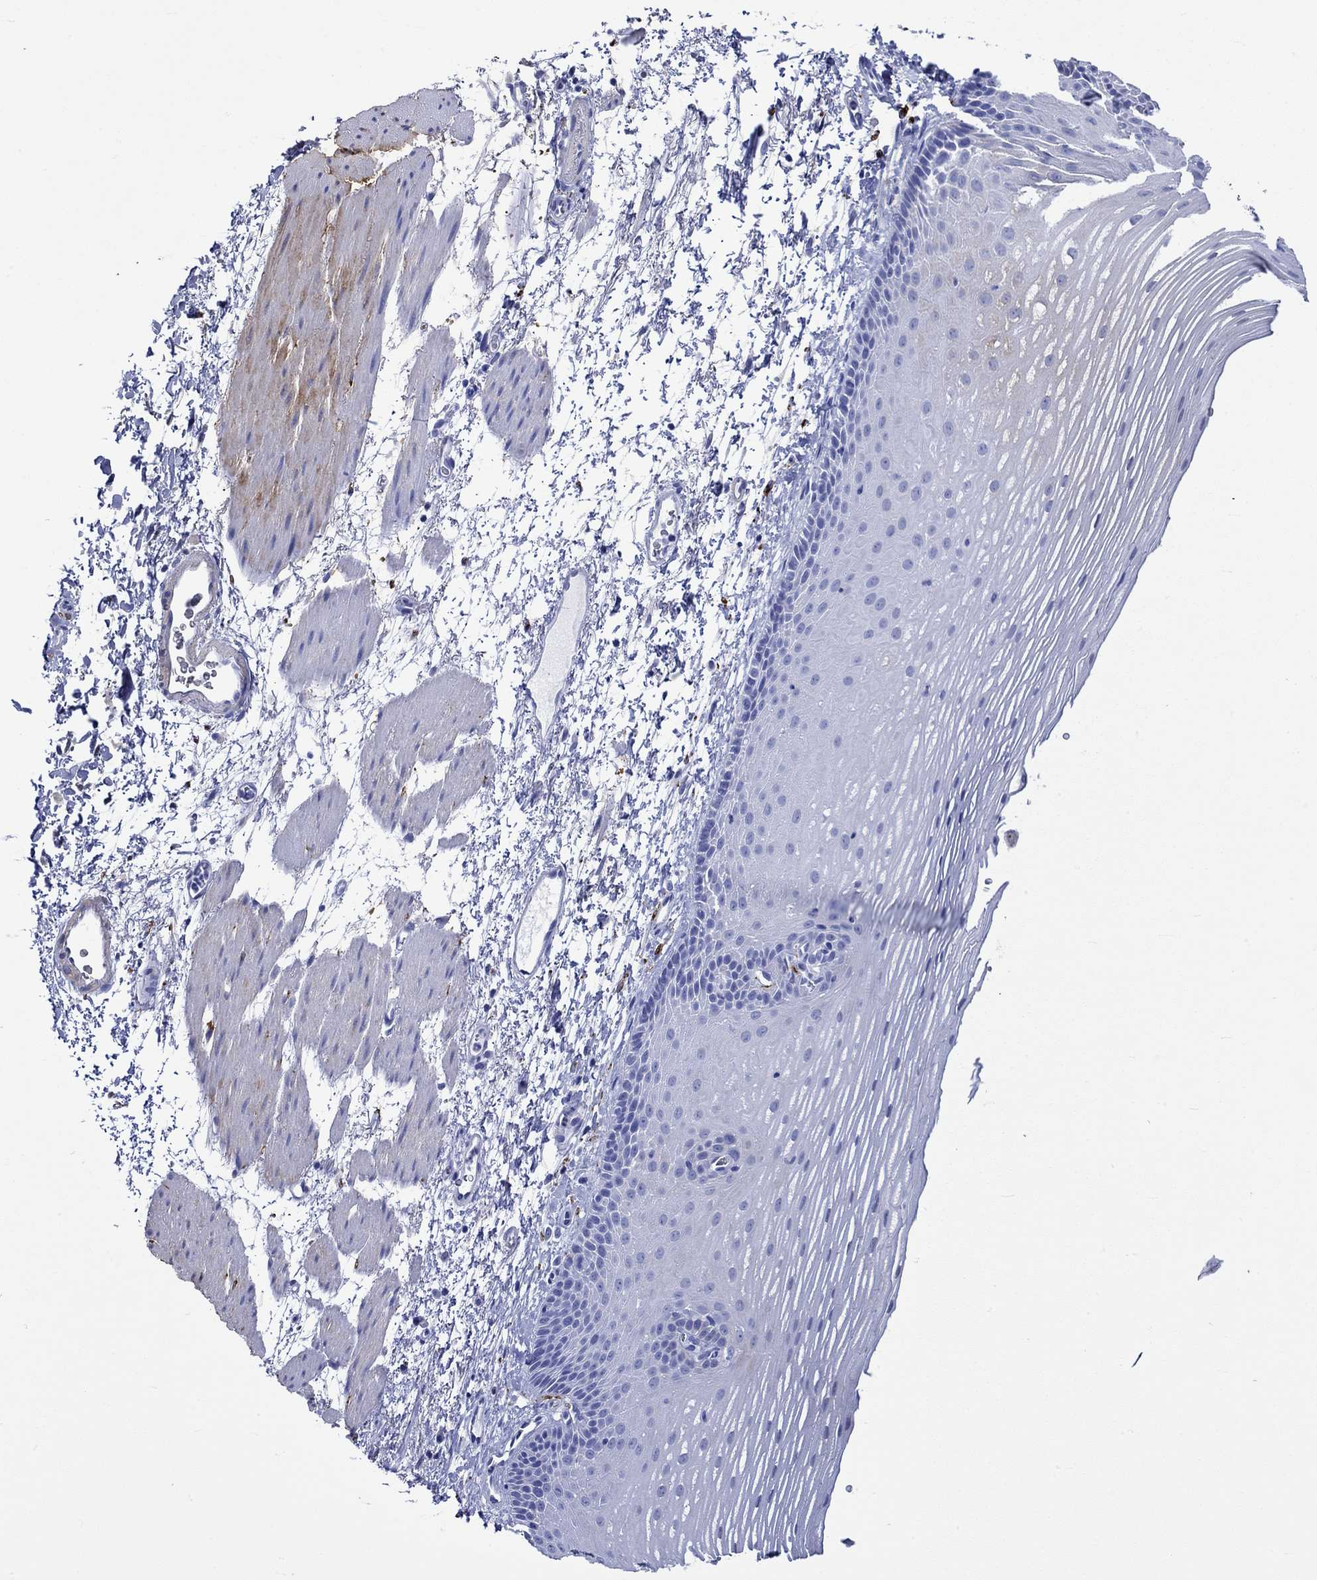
{"staining": {"intensity": "negative", "quantity": "none", "location": "none"}, "tissue": "esophagus", "cell_type": "Squamous epithelial cells", "image_type": "normal", "snomed": [{"axis": "morphology", "description": "Normal tissue, NOS"}, {"axis": "topography", "description": "Esophagus"}], "caption": "Esophagus was stained to show a protein in brown. There is no significant positivity in squamous epithelial cells. (Brightfield microscopy of DAB (3,3'-diaminobenzidine) IHC at high magnification).", "gene": "CRYAB", "patient": {"sex": "male", "age": 76}}